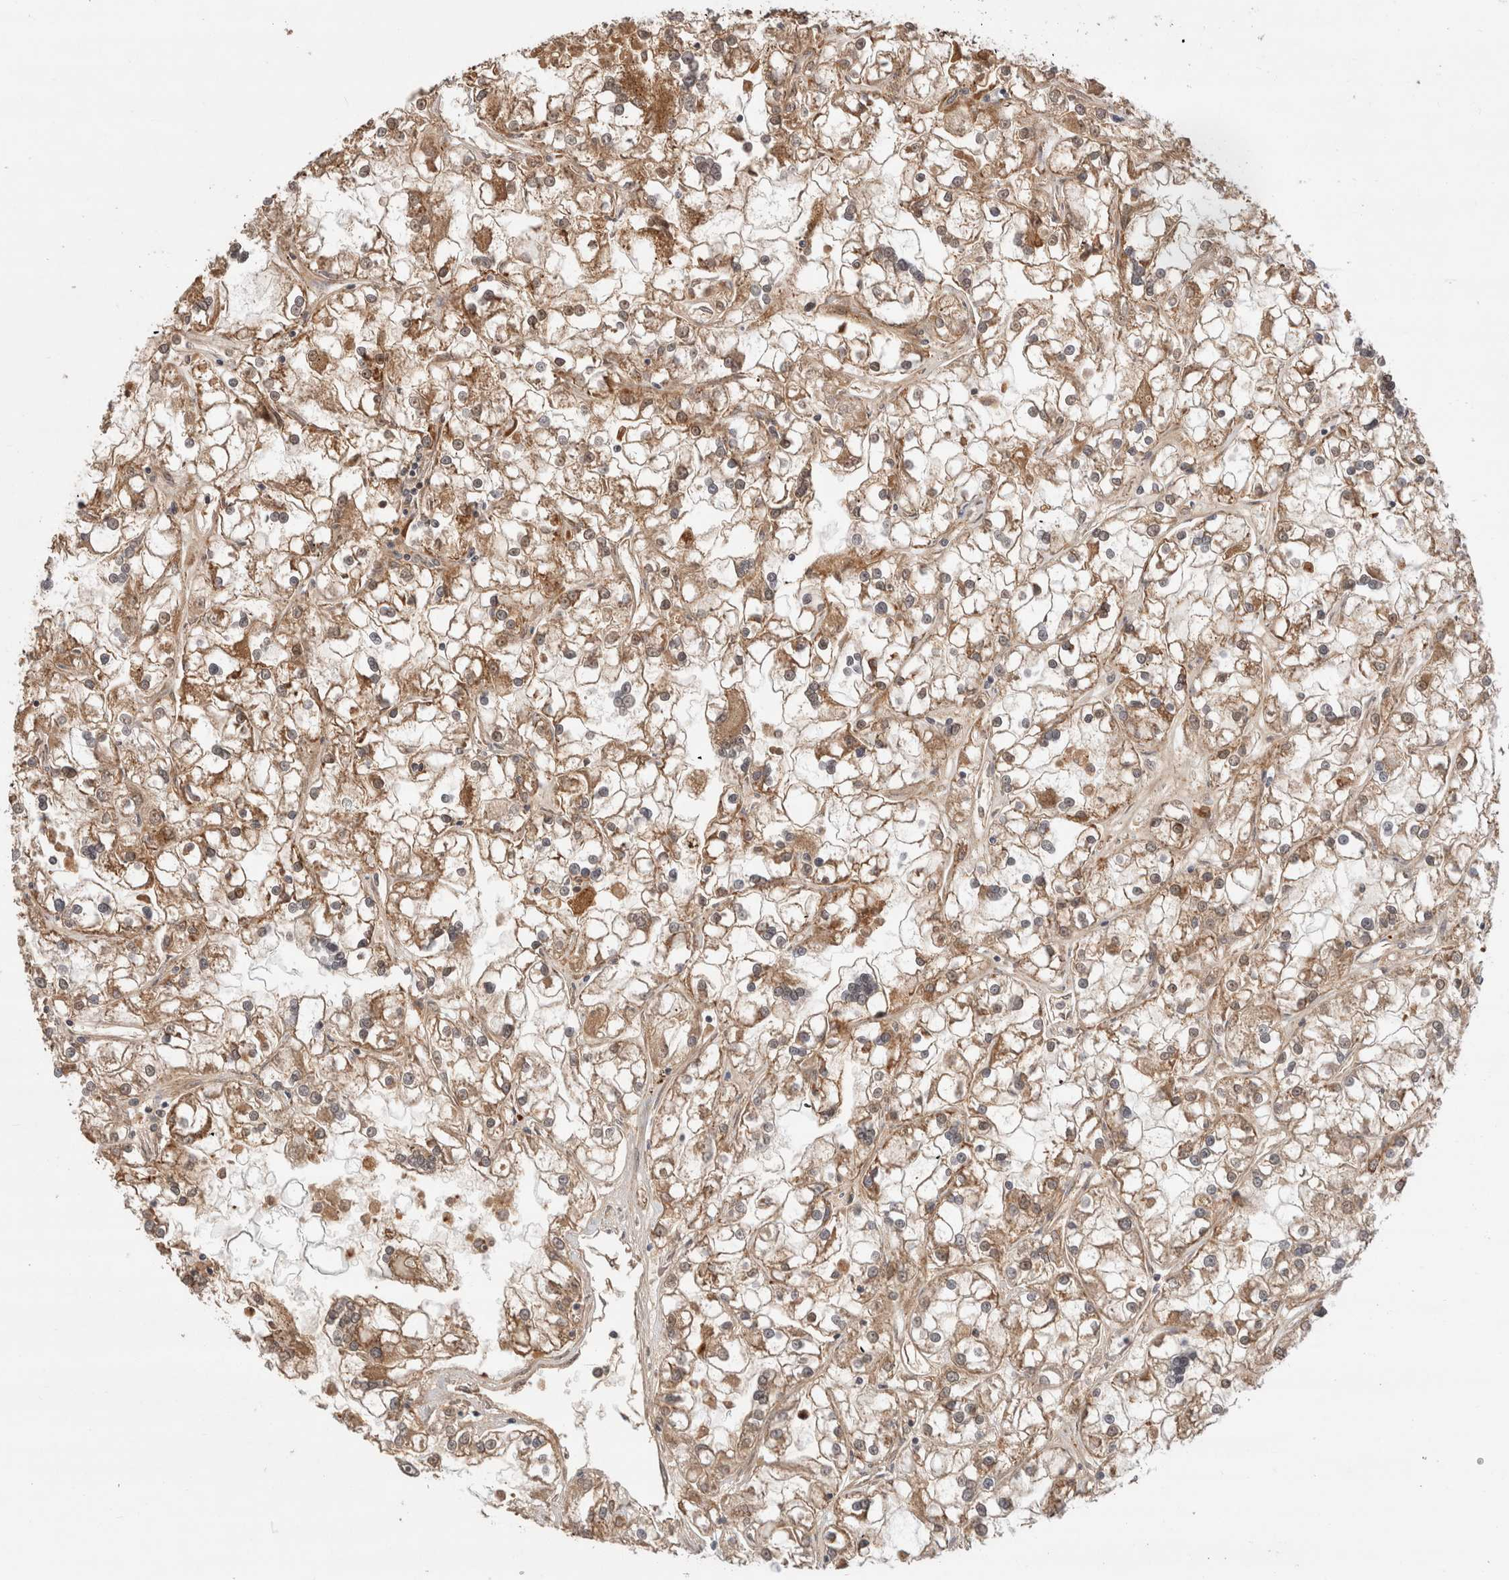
{"staining": {"intensity": "moderate", "quantity": ">75%", "location": "cytoplasmic/membranous"}, "tissue": "renal cancer", "cell_type": "Tumor cells", "image_type": "cancer", "snomed": [{"axis": "morphology", "description": "Adenocarcinoma, NOS"}, {"axis": "topography", "description": "Kidney"}], "caption": "Approximately >75% of tumor cells in adenocarcinoma (renal) reveal moderate cytoplasmic/membranous protein expression as visualized by brown immunohistochemical staining.", "gene": "MPHOSPH6", "patient": {"sex": "female", "age": 52}}